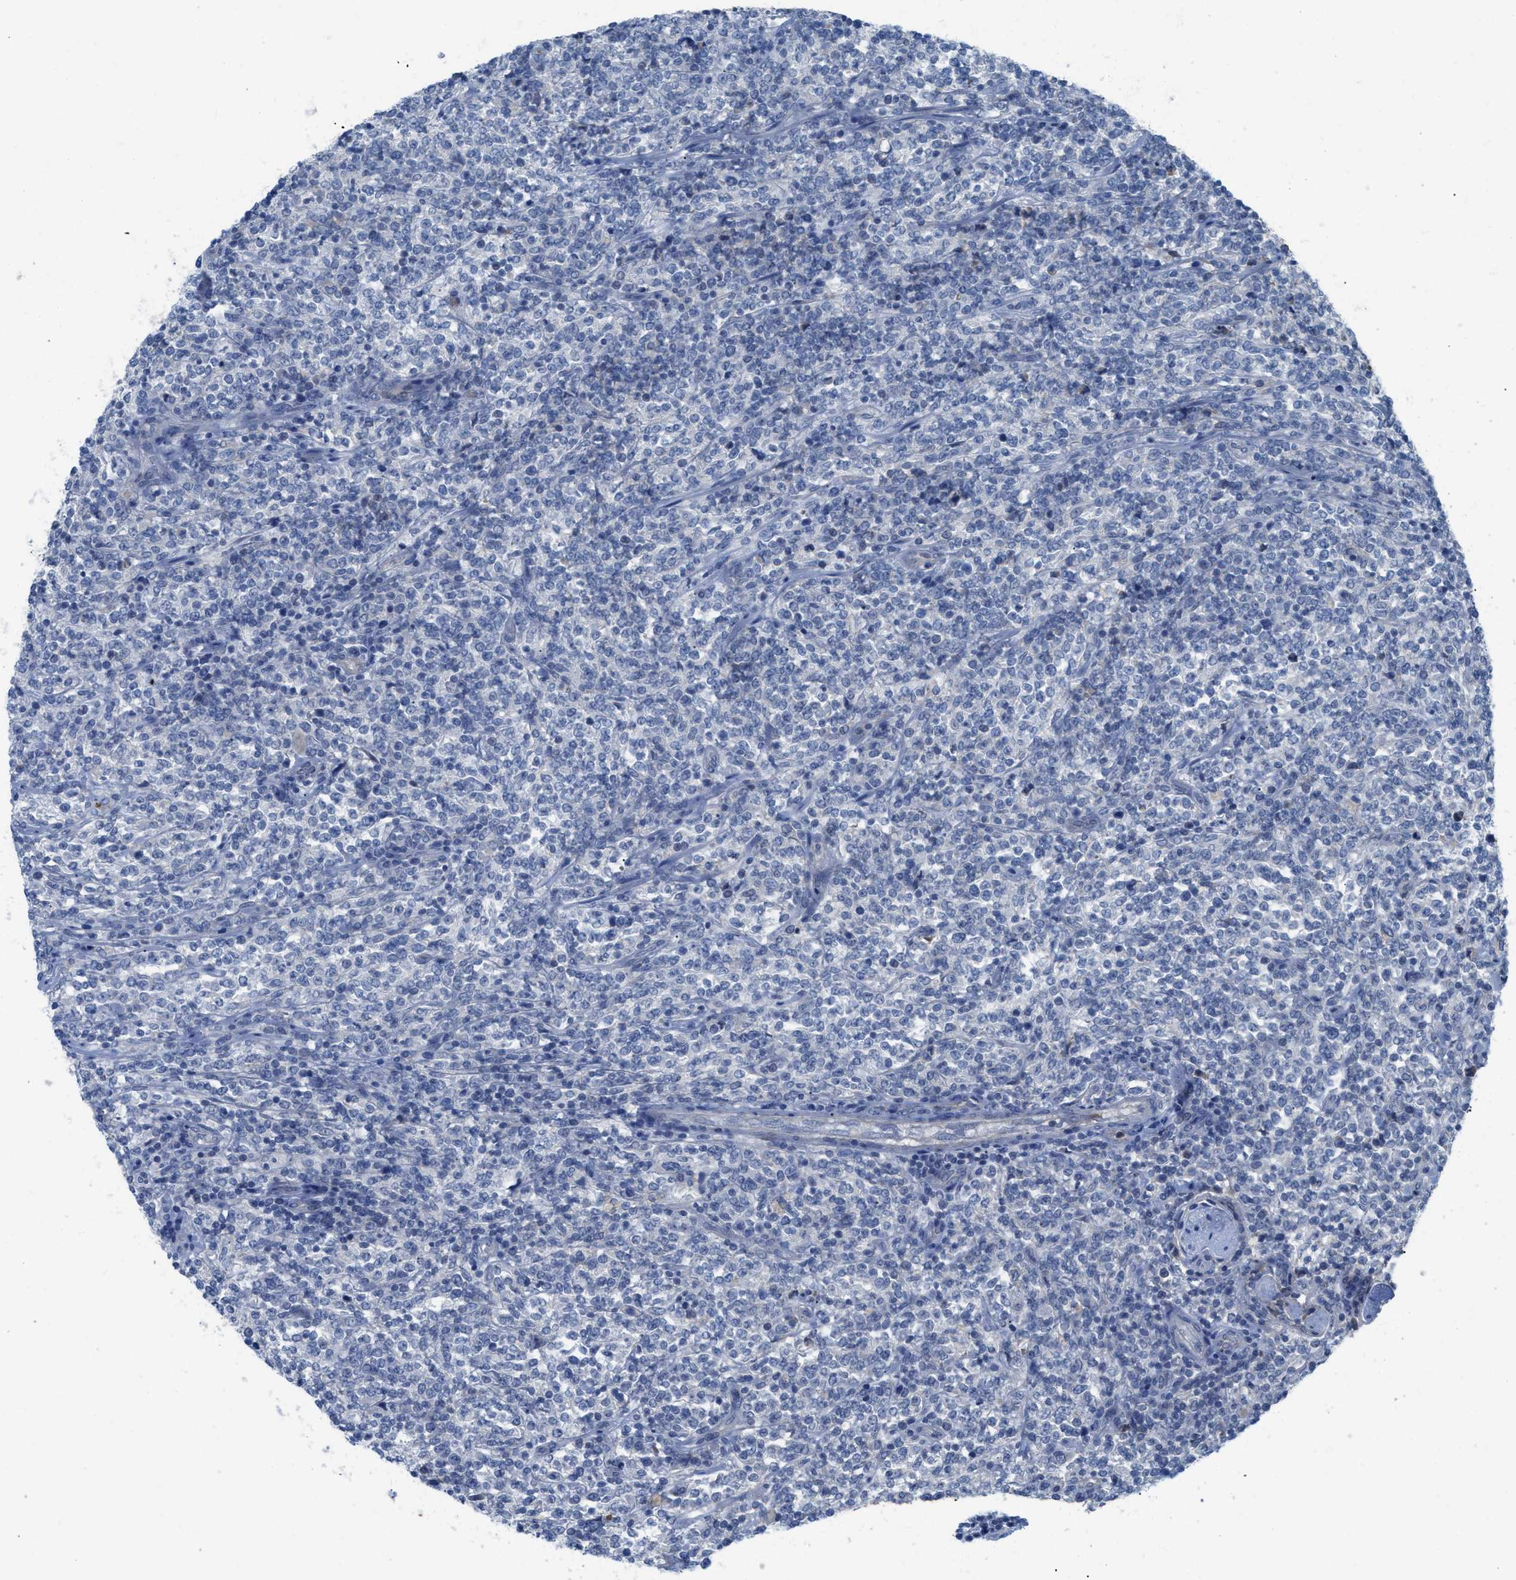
{"staining": {"intensity": "negative", "quantity": "none", "location": "none"}, "tissue": "lymphoma", "cell_type": "Tumor cells", "image_type": "cancer", "snomed": [{"axis": "morphology", "description": "Malignant lymphoma, non-Hodgkin's type, High grade"}, {"axis": "topography", "description": "Soft tissue"}], "caption": "DAB (3,3'-diaminobenzidine) immunohistochemical staining of high-grade malignant lymphoma, non-Hodgkin's type displays no significant expression in tumor cells.", "gene": "HPX", "patient": {"sex": "male", "age": 18}}